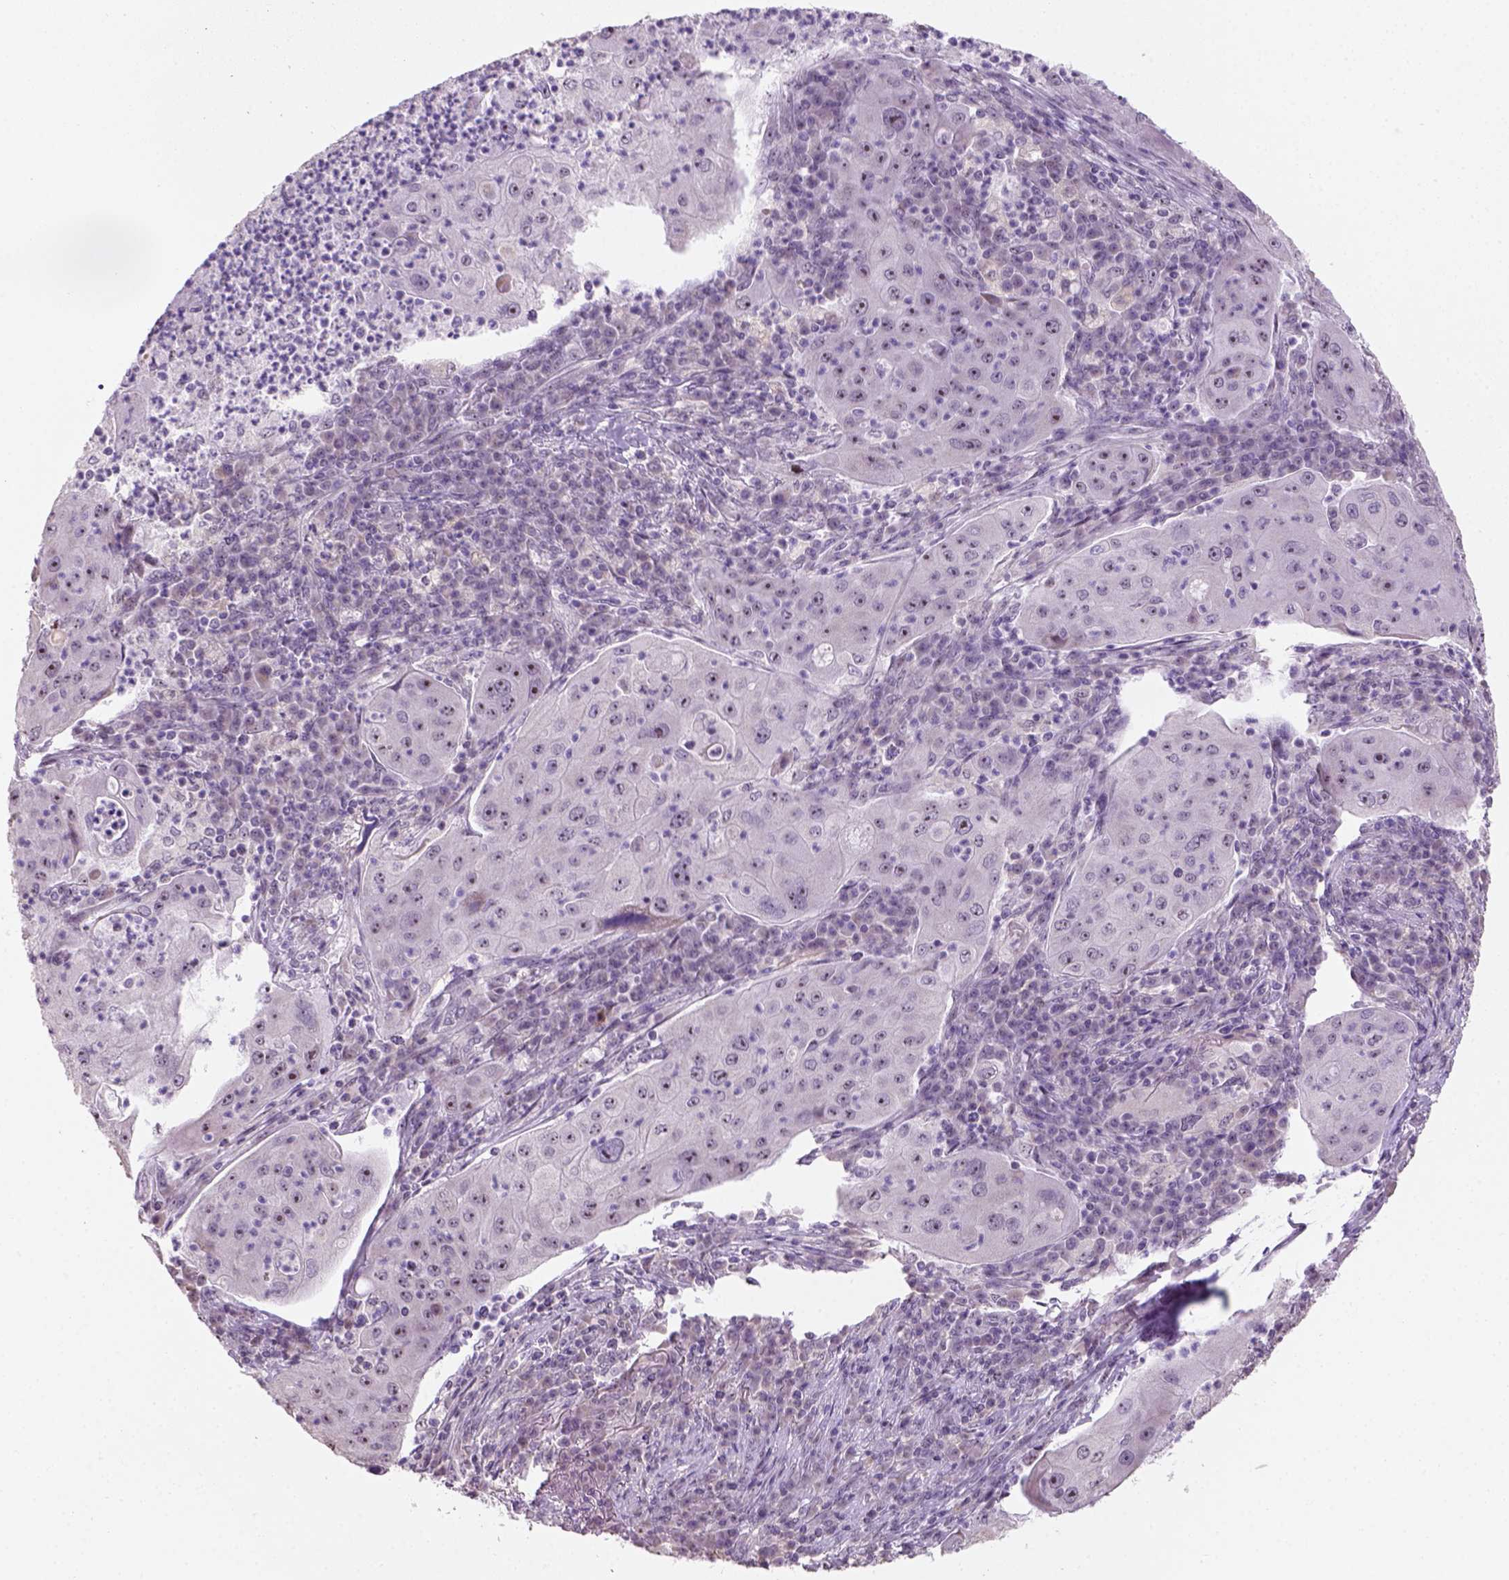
{"staining": {"intensity": "strong", "quantity": "25%-75%", "location": "nuclear"}, "tissue": "lung cancer", "cell_type": "Tumor cells", "image_type": "cancer", "snomed": [{"axis": "morphology", "description": "Squamous cell carcinoma, NOS"}, {"axis": "topography", "description": "Lung"}], "caption": "DAB immunohistochemical staining of lung cancer exhibits strong nuclear protein staining in approximately 25%-75% of tumor cells.", "gene": "DDX50", "patient": {"sex": "female", "age": 59}}